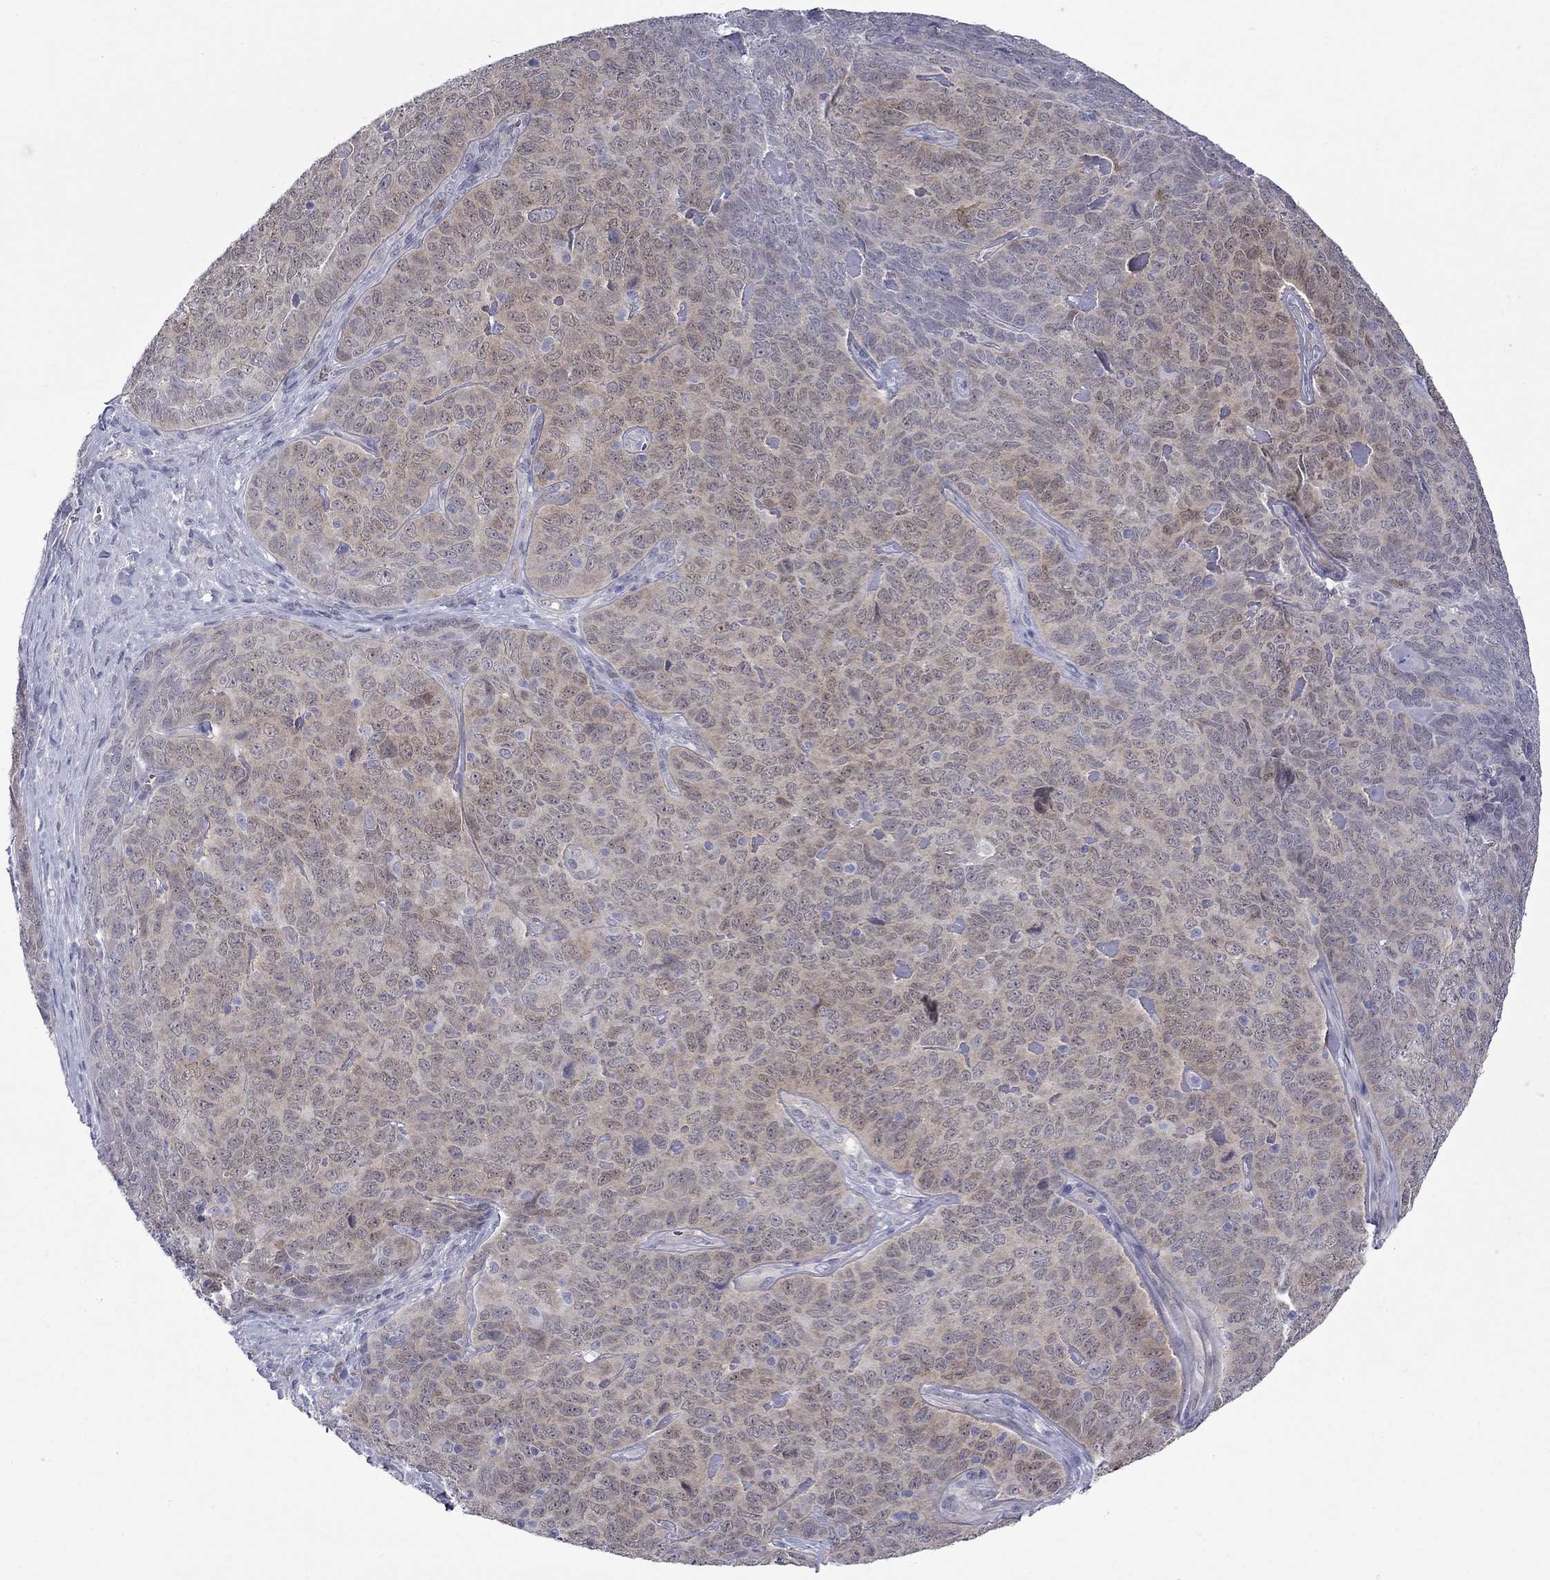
{"staining": {"intensity": "weak", "quantity": ">75%", "location": "cytoplasmic/membranous"}, "tissue": "skin cancer", "cell_type": "Tumor cells", "image_type": "cancer", "snomed": [{"axis": "morphology", "description": "Squamous cell carcinoma, NOS"}, {"axis": "topography", "description": "Skin"}, {"axis": "topography", "description": "Anal"}], "caption": "Weak cytoplasmic/membranous staining is present in approximately >75% of tumor cells in skin cancer (squamous cell carcinoma).", "gene": "CTNNBIP1", "patient": {"sex": "female", "age": 51}}